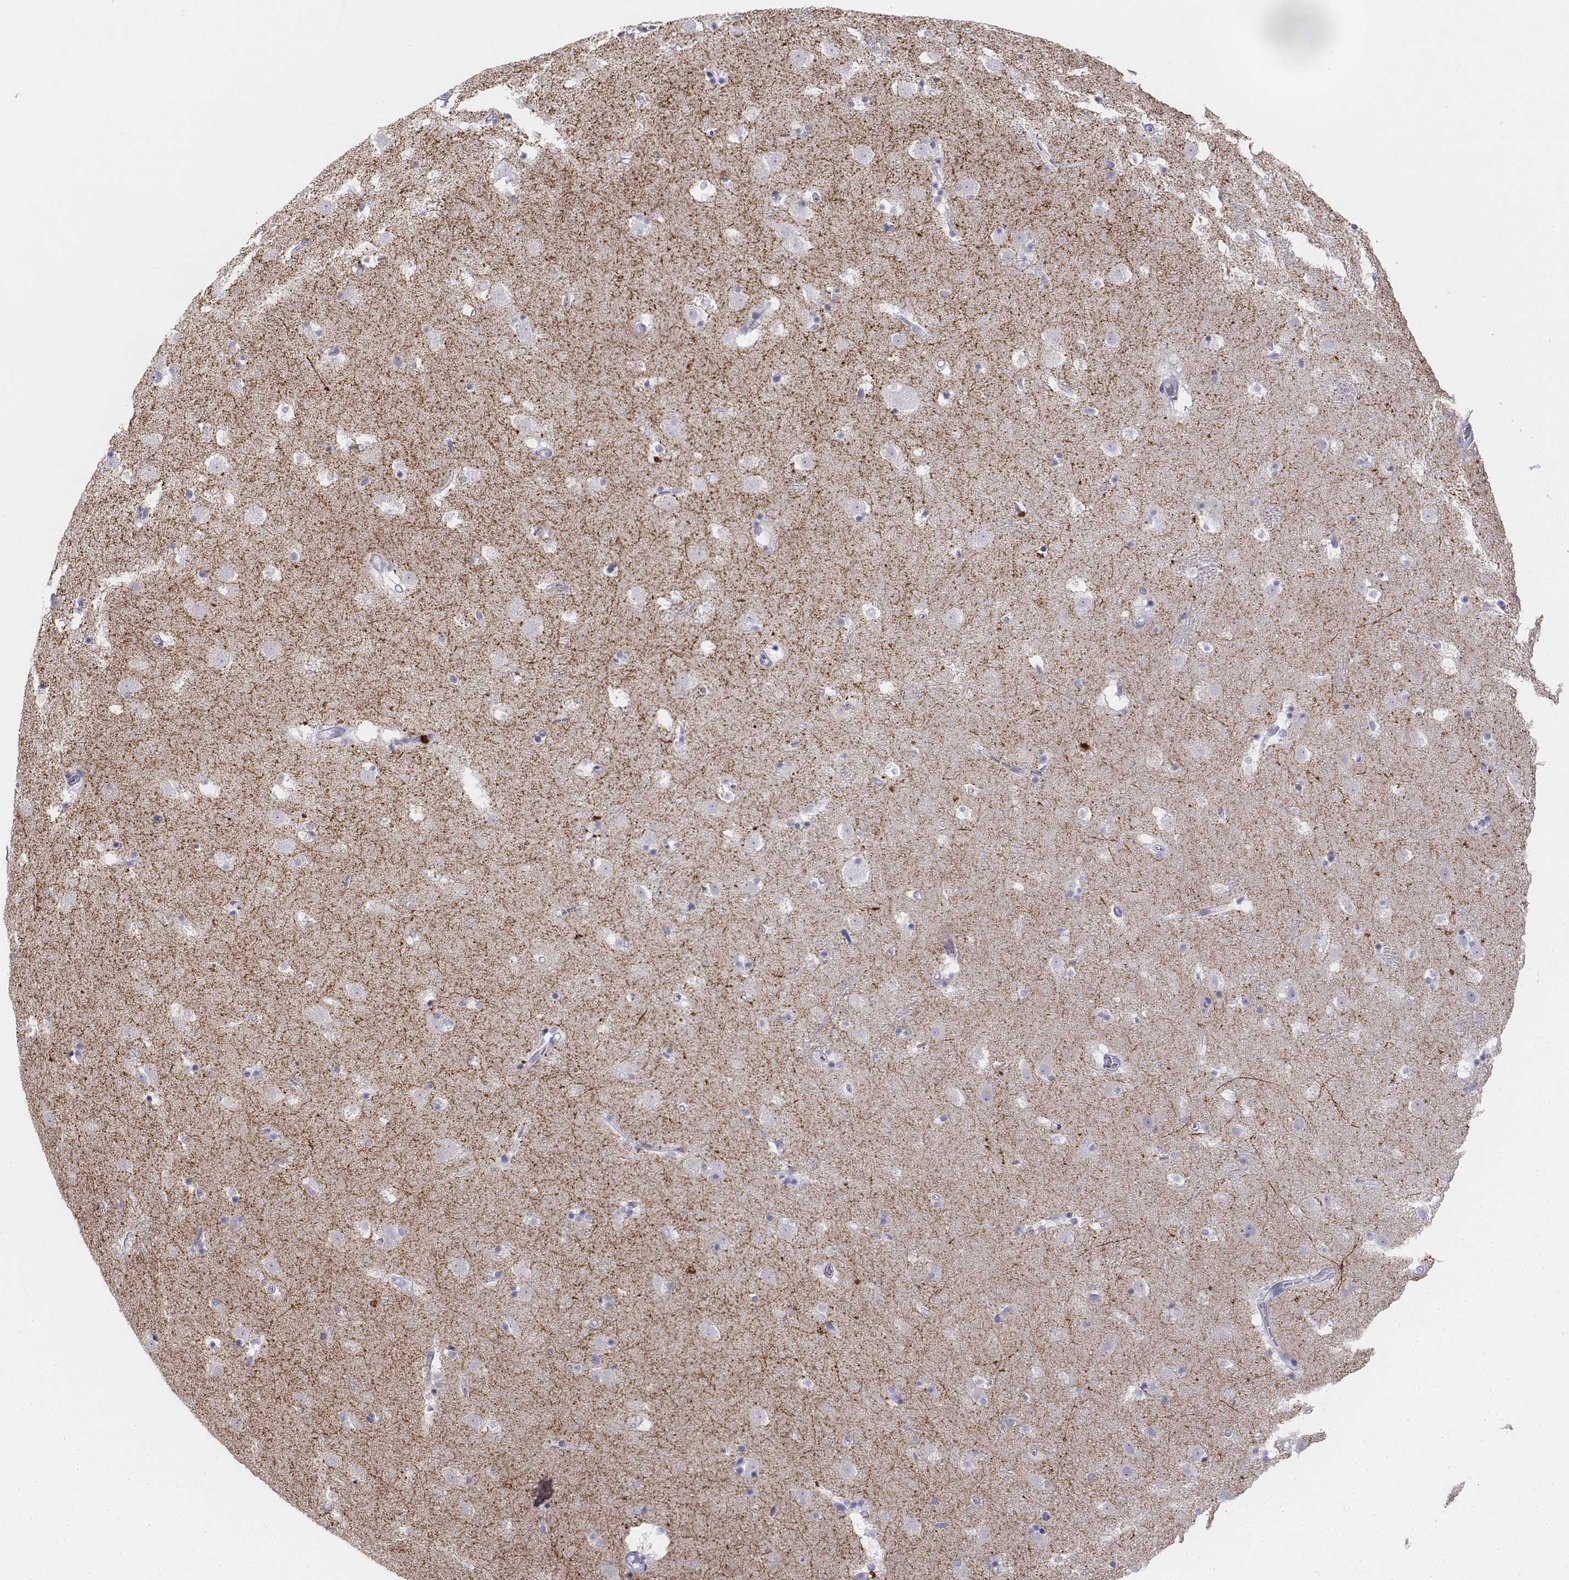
{"staining": {"intensity": "negative", "quantity": "none", "location": "none"}, "tissue": "caudate", "cell_type": "Glial cells", "image_type": "normal", "snomed": [{"axis": "morphology", "description": "Normal tissue, NOS"}, {"axis": "topography", "description": "Lateral ventricle wall"}], "caption": "DAB immunohistochemical staining of unremarkable caudate shows no significant staining in glial cells. (DAB (3,3'-diaminobenzidine) immunohistochemistry with hematoxylin counter stain).", "gene": "TH", "patient": {"sex": "male", "age": 37}}